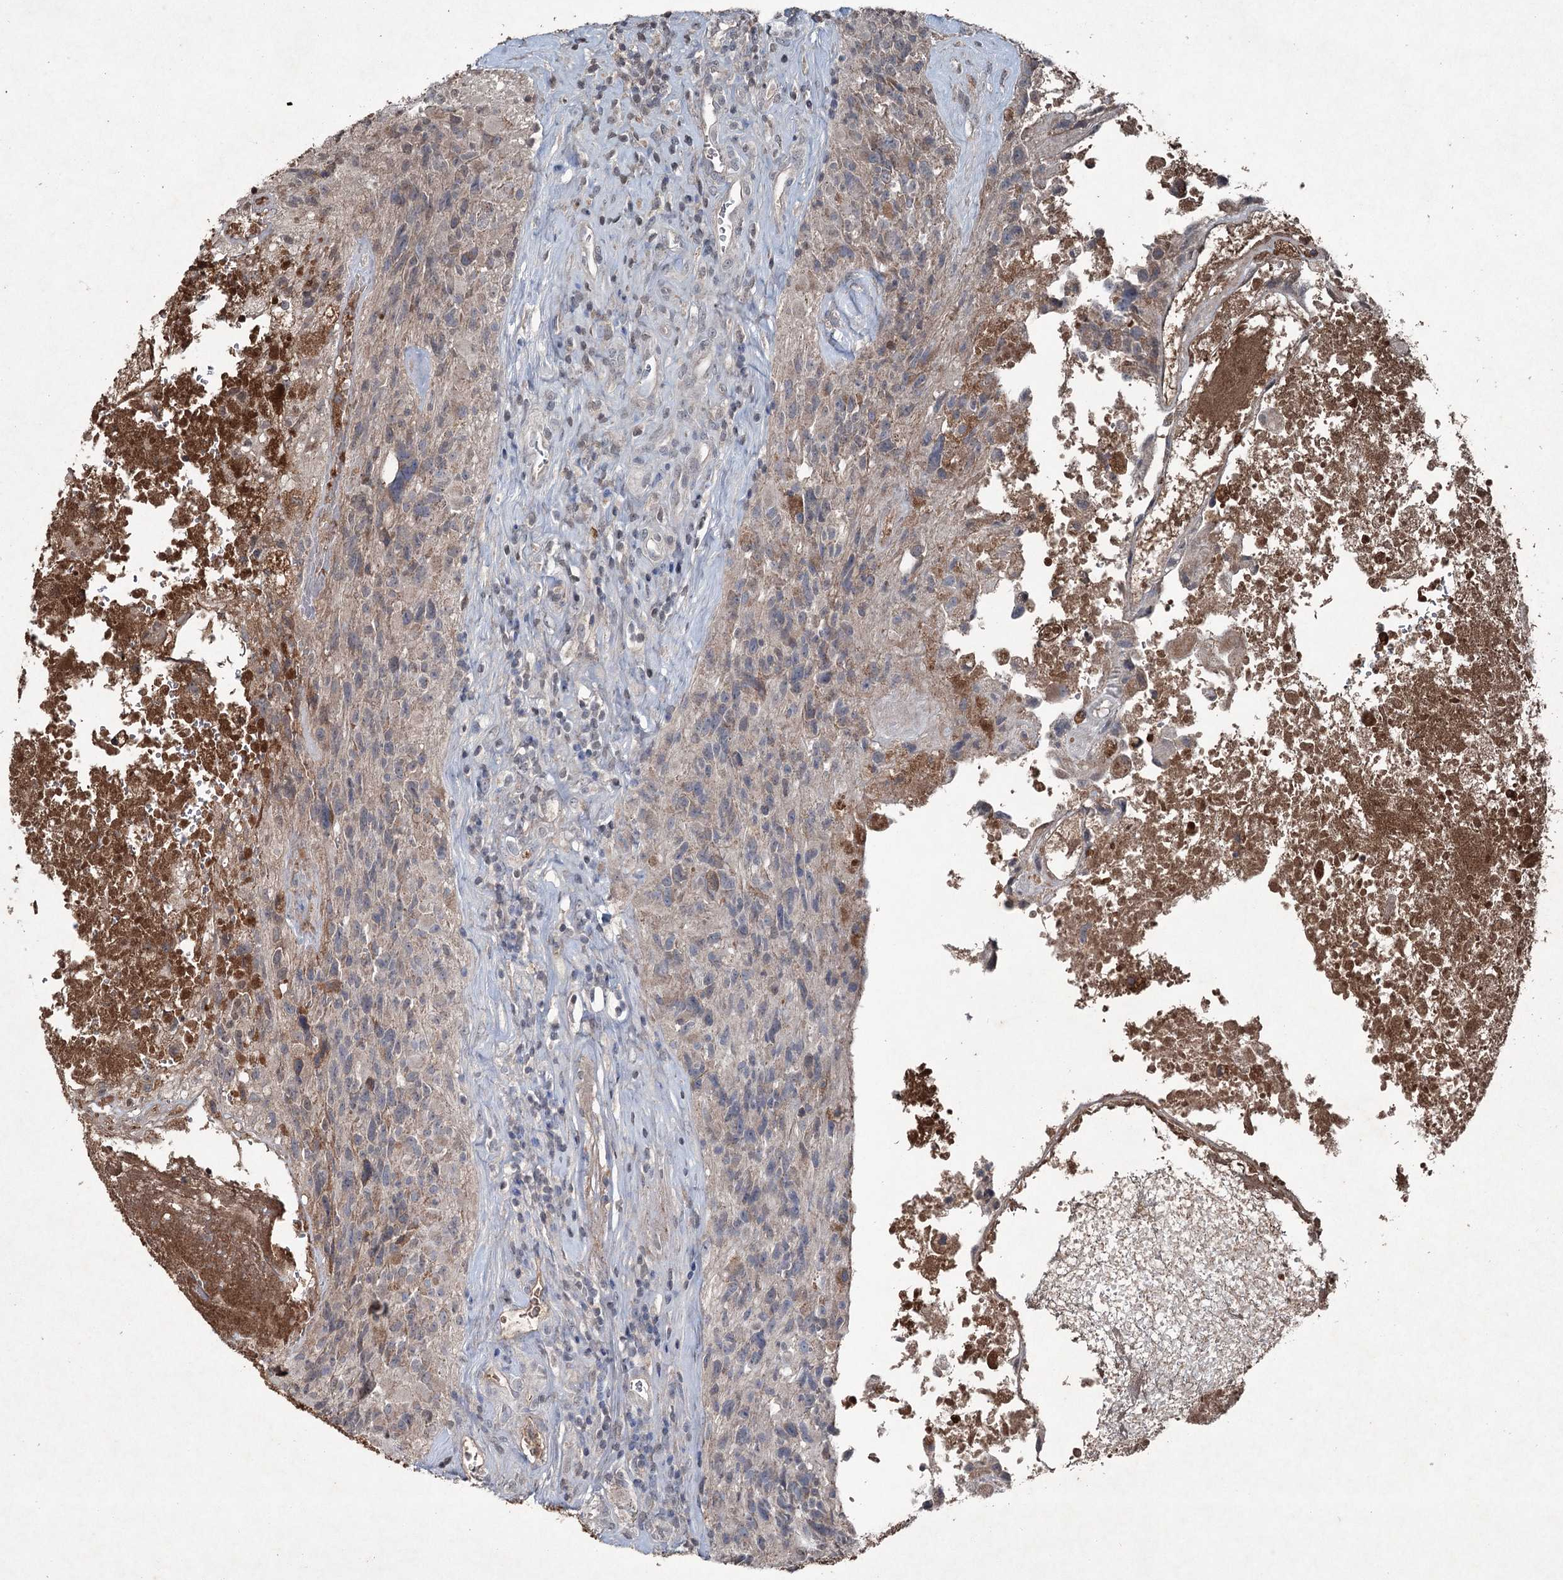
{"staining": {"intensity": "weak", "quantity": "<25%", "location": "cytoplasmic/membranous"}, "tissue": "glioma", "cell_type": "Tumor cells", "image_type": "cancer", "snomed": [{"axis": "morphology", "description": "Glioma, malignant, High grade"}, {"axis": "topography", "description": "Brain"}], "caption": "A high-resolution image shows immunohistochemistry staining of high-grade glioma (malignant), which exhibits no significant staining in tumor cells.", "gene": "PGLYRP2", "patient": {"sex": "male", "age": 76}}